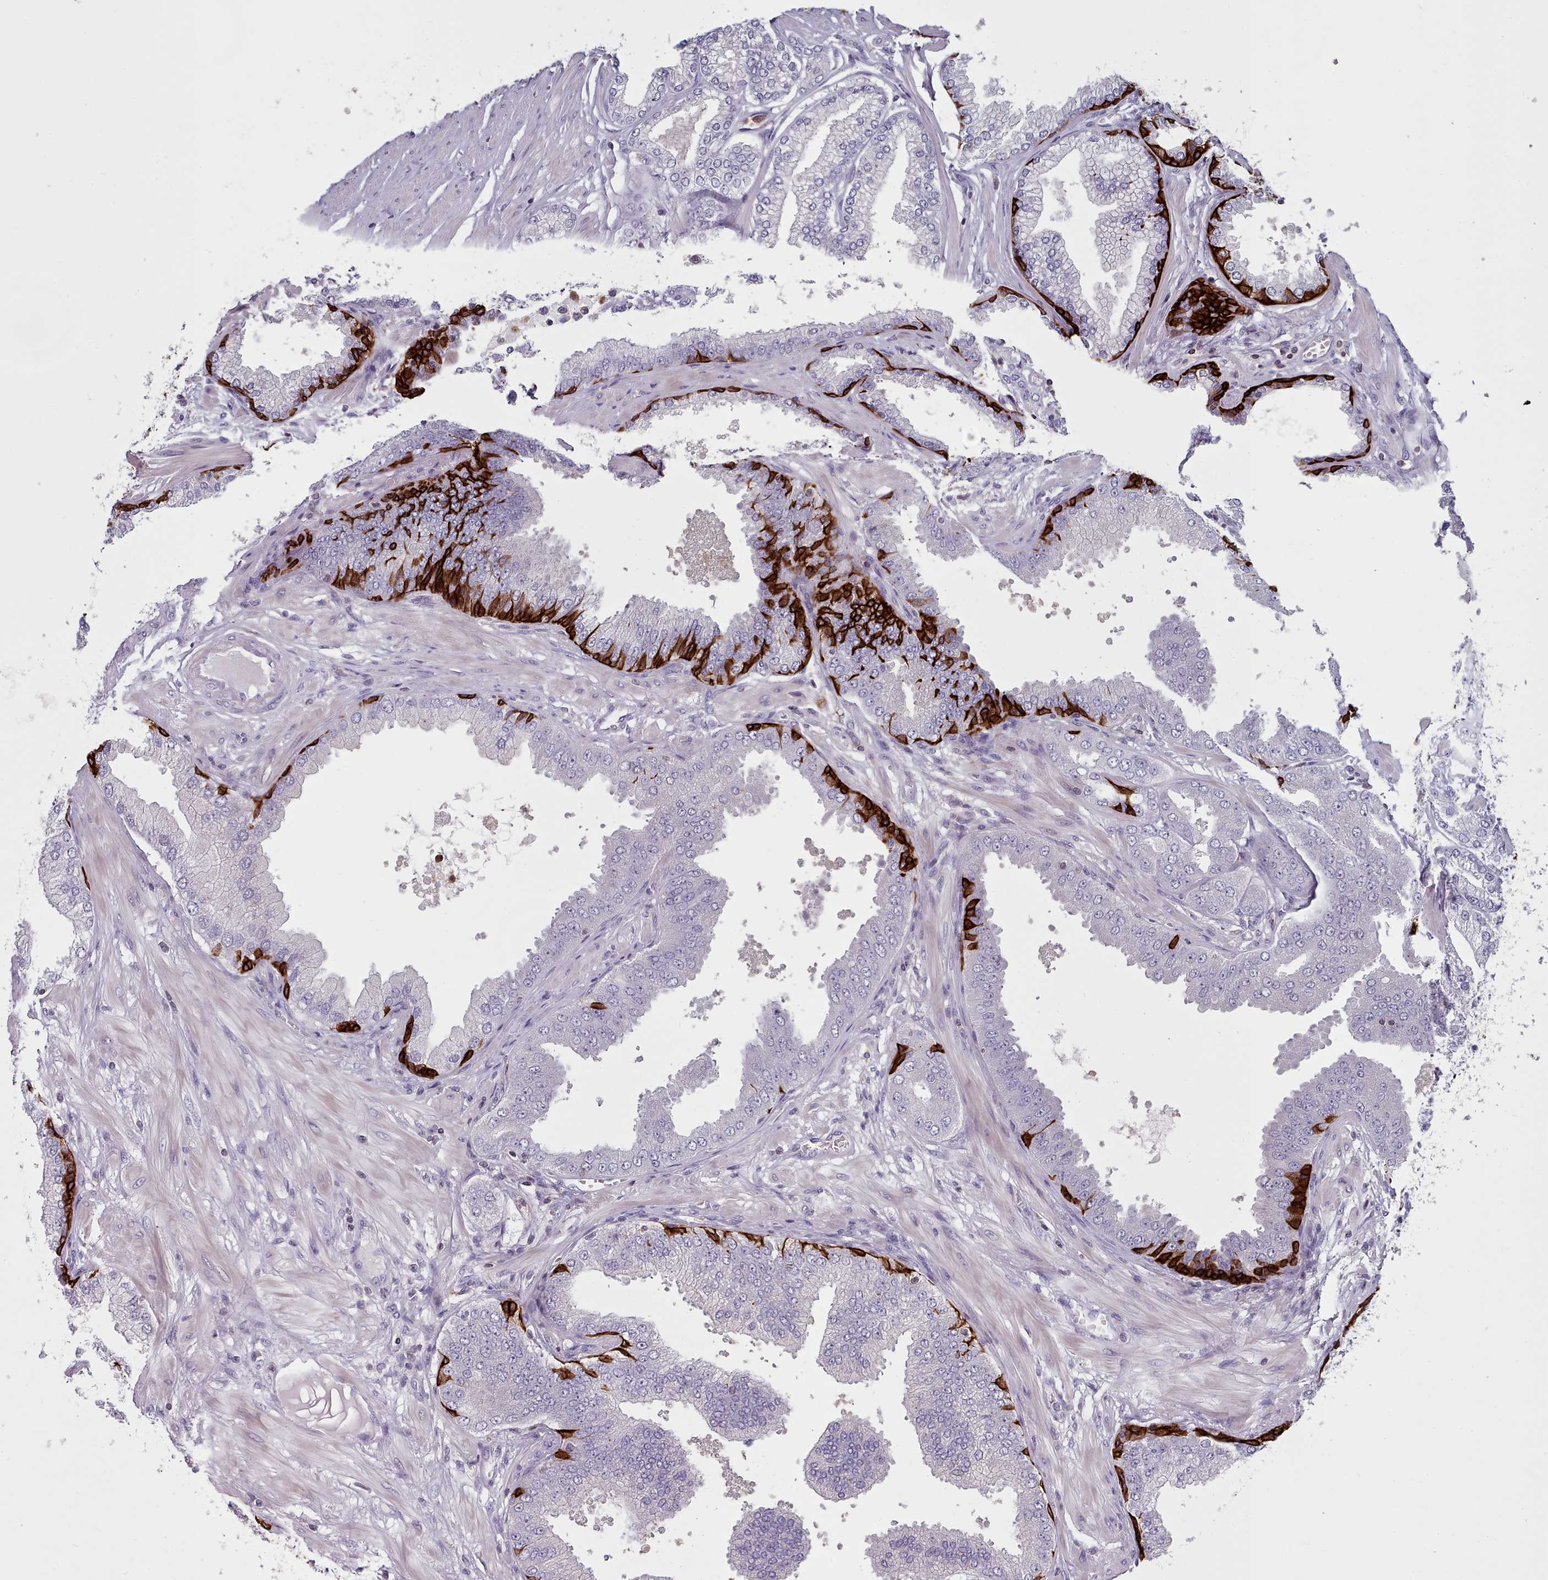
{"staining": {"intensity": "negative", "quantity": "none", "location": "none"}, "tissue": "prostate cancer", "cell_type": "Tumor cells", "image_type": "cancer", "snomed": [{"axis": "morphology", "description": "Adenocarcinoma, Low grade"}, {"axis": "topography", "description": "Prostate"}], "caption": "High power microscopy micrograph of an immunohistochemistry (IHC) histopathology image of prostate cancer (low-grade adenocarcinoma), revealing no significant positivity in tumor cells.", "gene": "RAC2", "patient": {"sex": "male", "age": 55}}